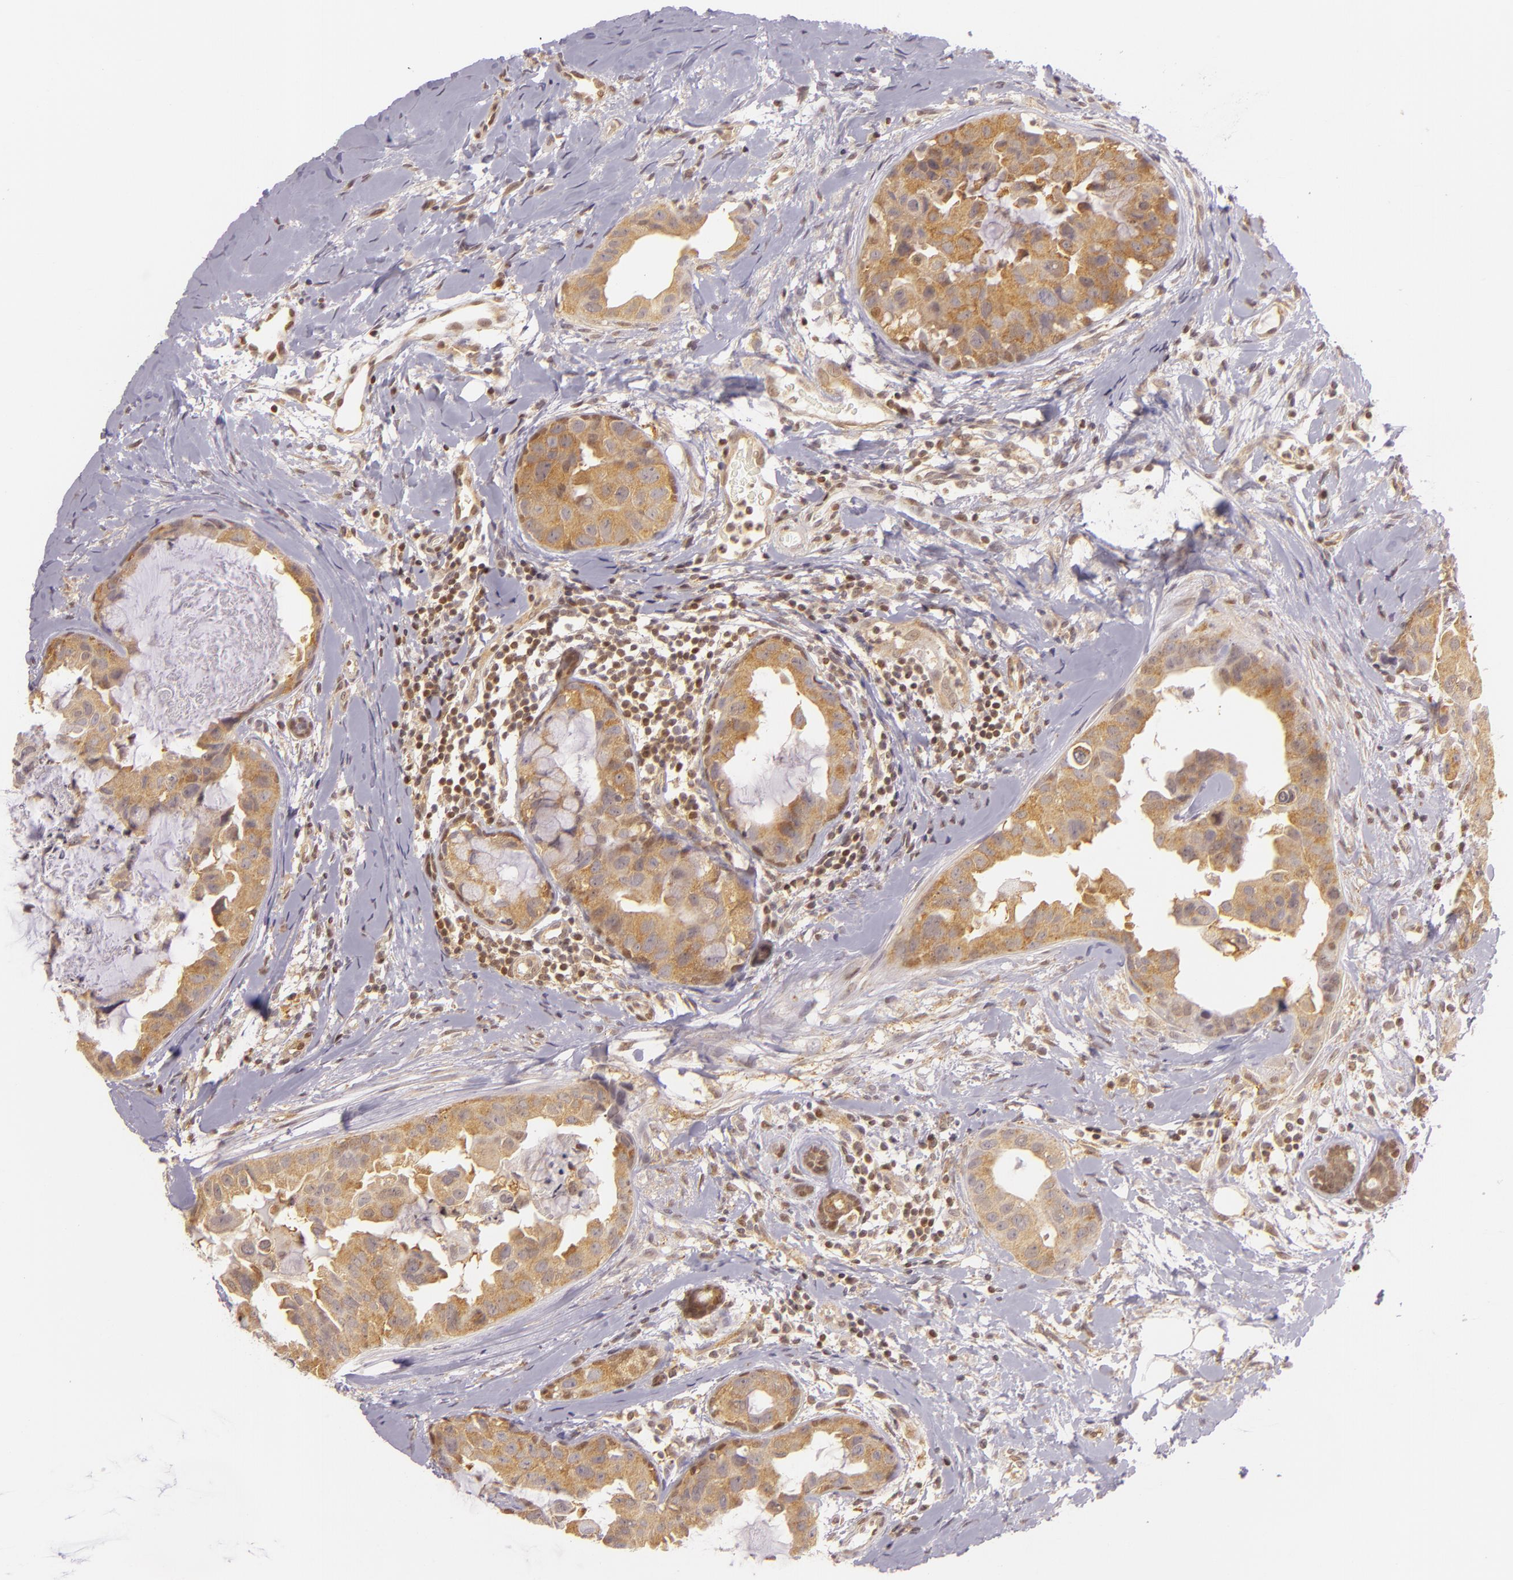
{"staining": {"intensity": "moderate", "quantity": "25%-75%", "location": "cytoplasmic/membranous,nuclear"}, "tissue": "breast cancer", "cell_type": "Tumor cells", "image_type": "cancer", "snomed": [{"axis": "morphology", "description": "Duct carcinoma"}, {"axis": "topography", "description": "Breast"}], "caption": "Human infiltrating ductal carcinoma (breast) stained with a brown dye displays moderate cytoplasmic/membranous and nuclear positive positivity in approximately 25%-75% of tumor cells.", "gene": "IMPDH1", "patient": {"sex": "female", "age": 40}}